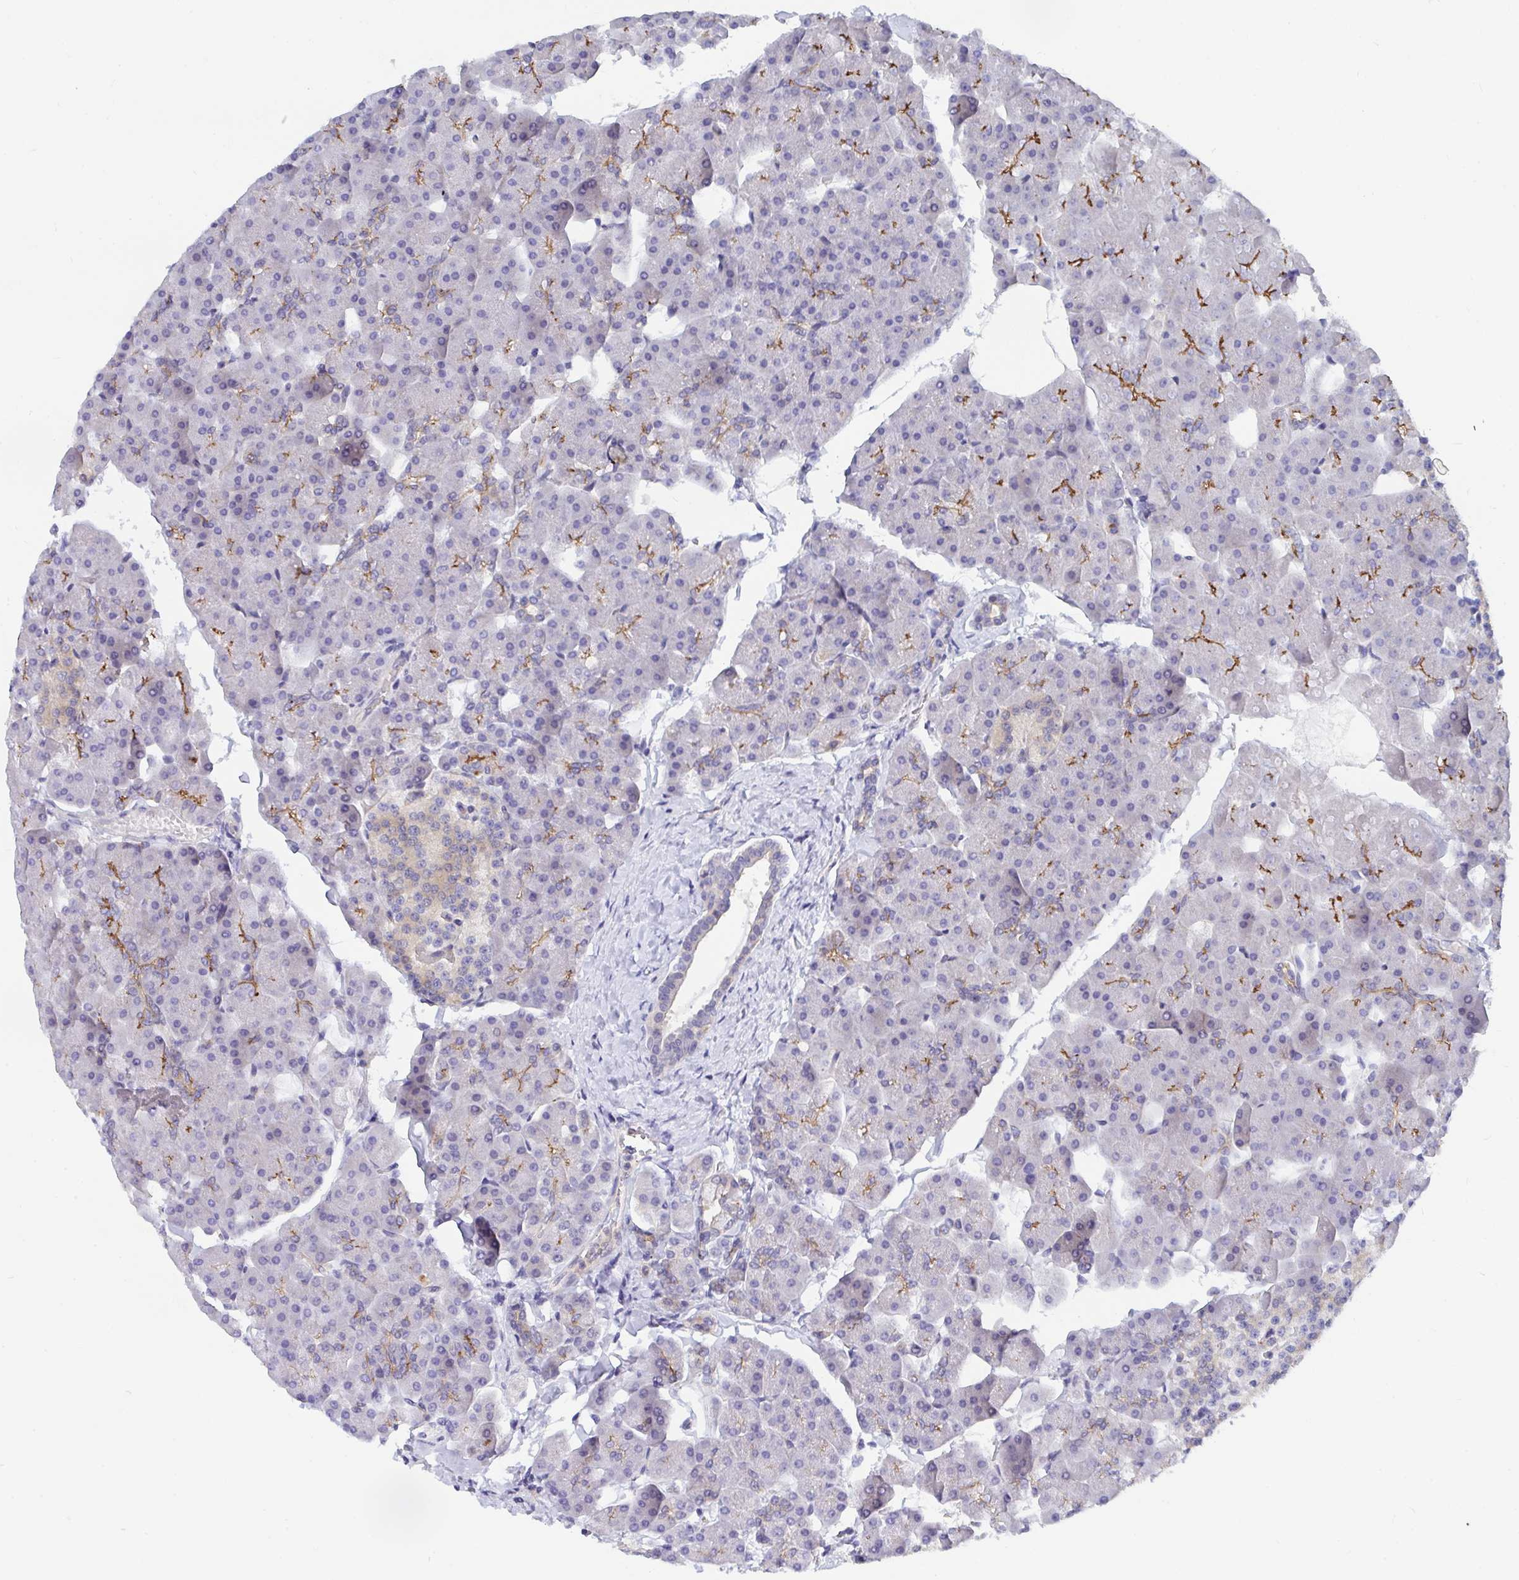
{"staining": {"intensity": "strong", "quantity": "<25%", "location": "cytoplasmic/membranous"}, "tissue": "pancreas", "cell_type": "Exocrine glandular cells", "image_type": "normal", "snomed": [{"axis": "morphology", "description": "Normal tissue, NOS"}, {"axis": "topography", "description": "Pancreas"}], "caption": "Protein analysis of normal pancreas reveals strong cytoplasmic/membranous staining in approximately <25% of exocrine glandular cells. The staining is performed using DAB (3,3'-diaminobenzidine) brown chromogen to label protein expression. The nuclei are counter-stained blue using hematoxylin.", "gene": "P2RX3", "patient": {"sex": "male", "age": 35}}